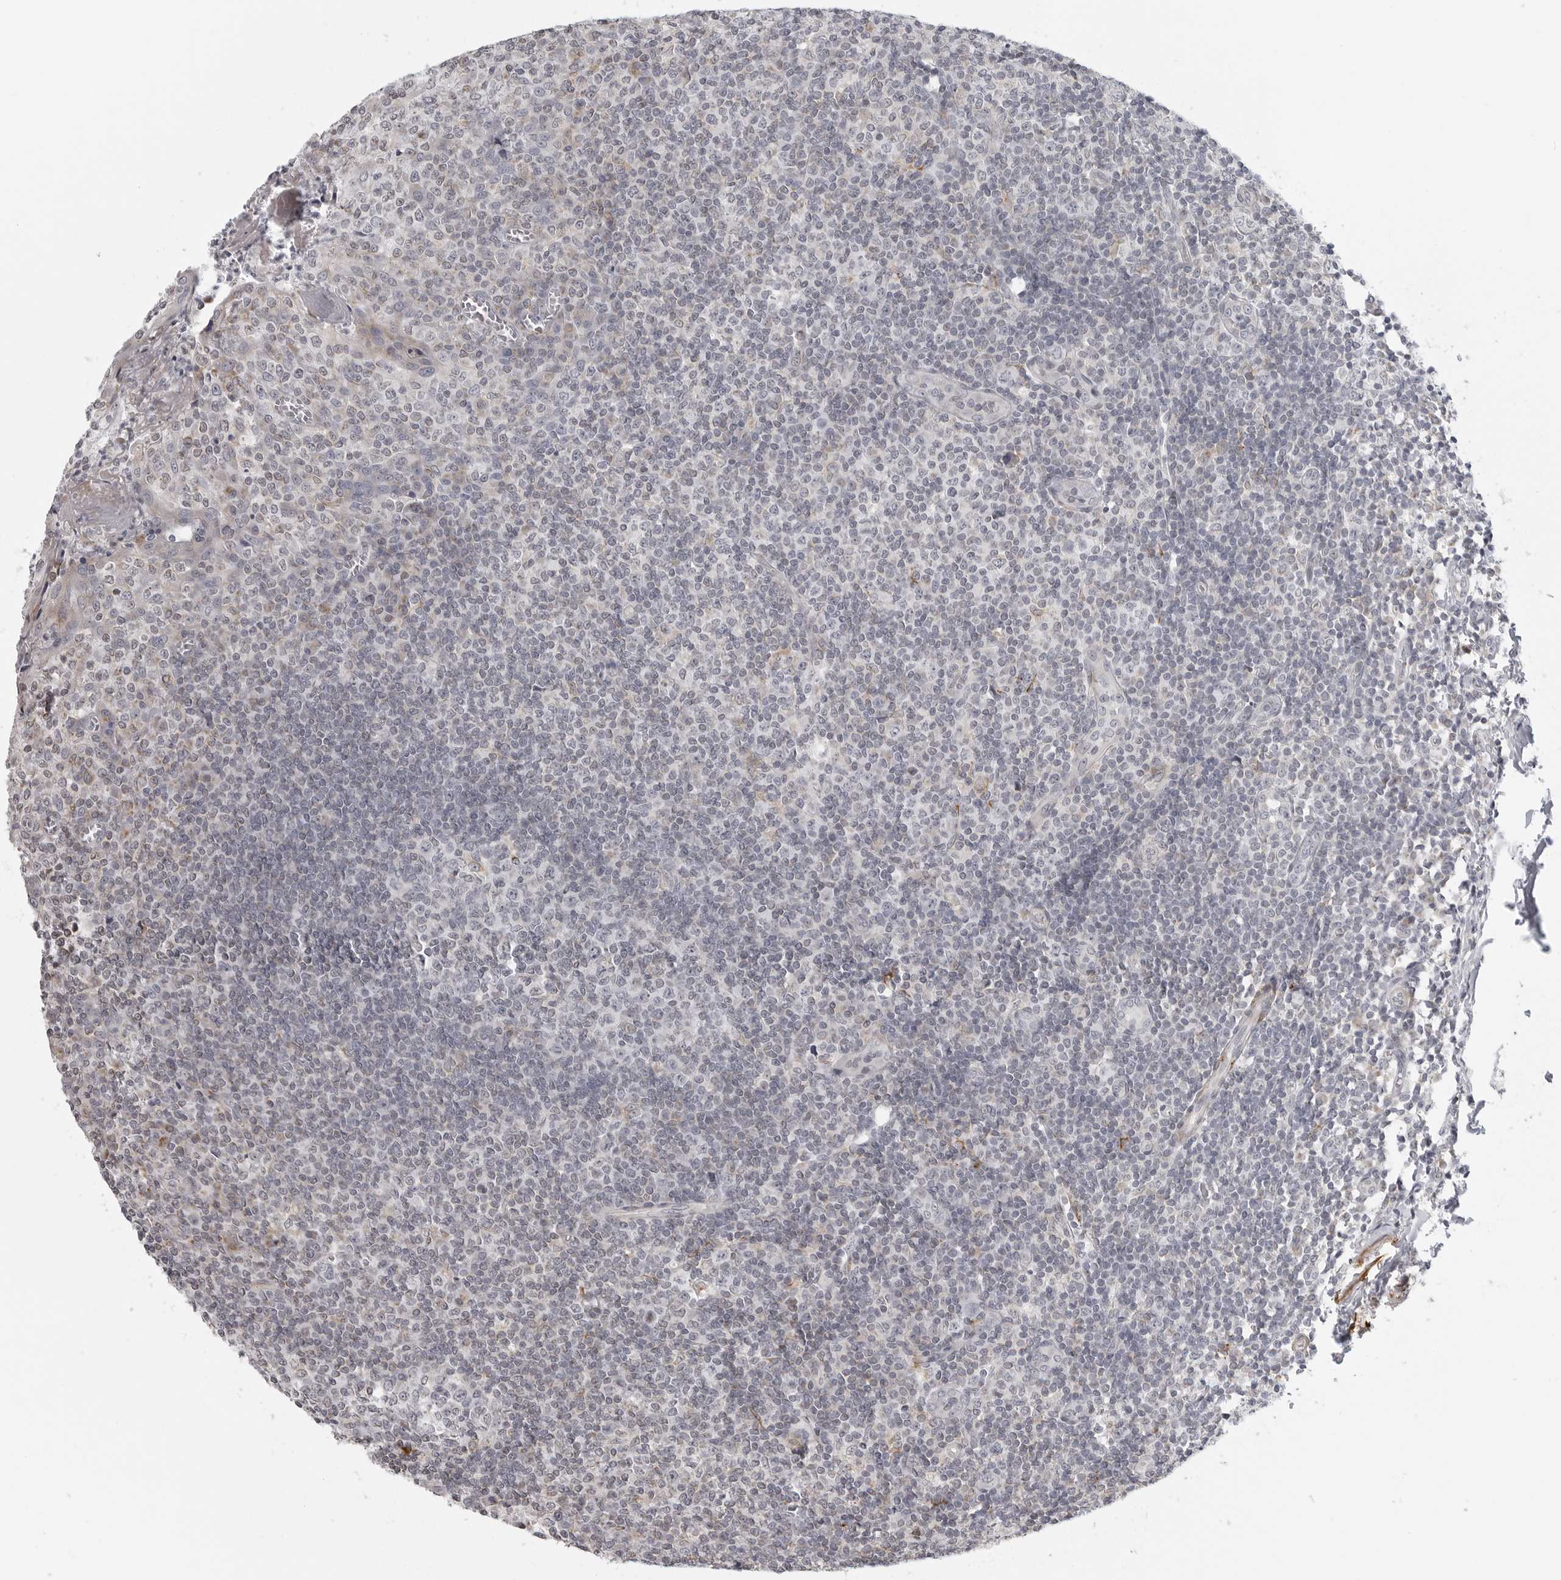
{"staining": {"intensity": "negative", "quantity": "none", "location": "none"}, "tissue": "tonsil", "cell_type": "Germinal center cells", "image_type": "normal", "snomed": [{"axis": "morphology", "description": "Normal tissue, NOS"}, {"axis": "topography", "description": "Tonsil"}], "caption": "Human tonsil stained for a protein using immunohistochemistry shows no staining in germinal center cells.", "gene": "MAP7D1", "patient": {"sex": "female", "age": 19}}